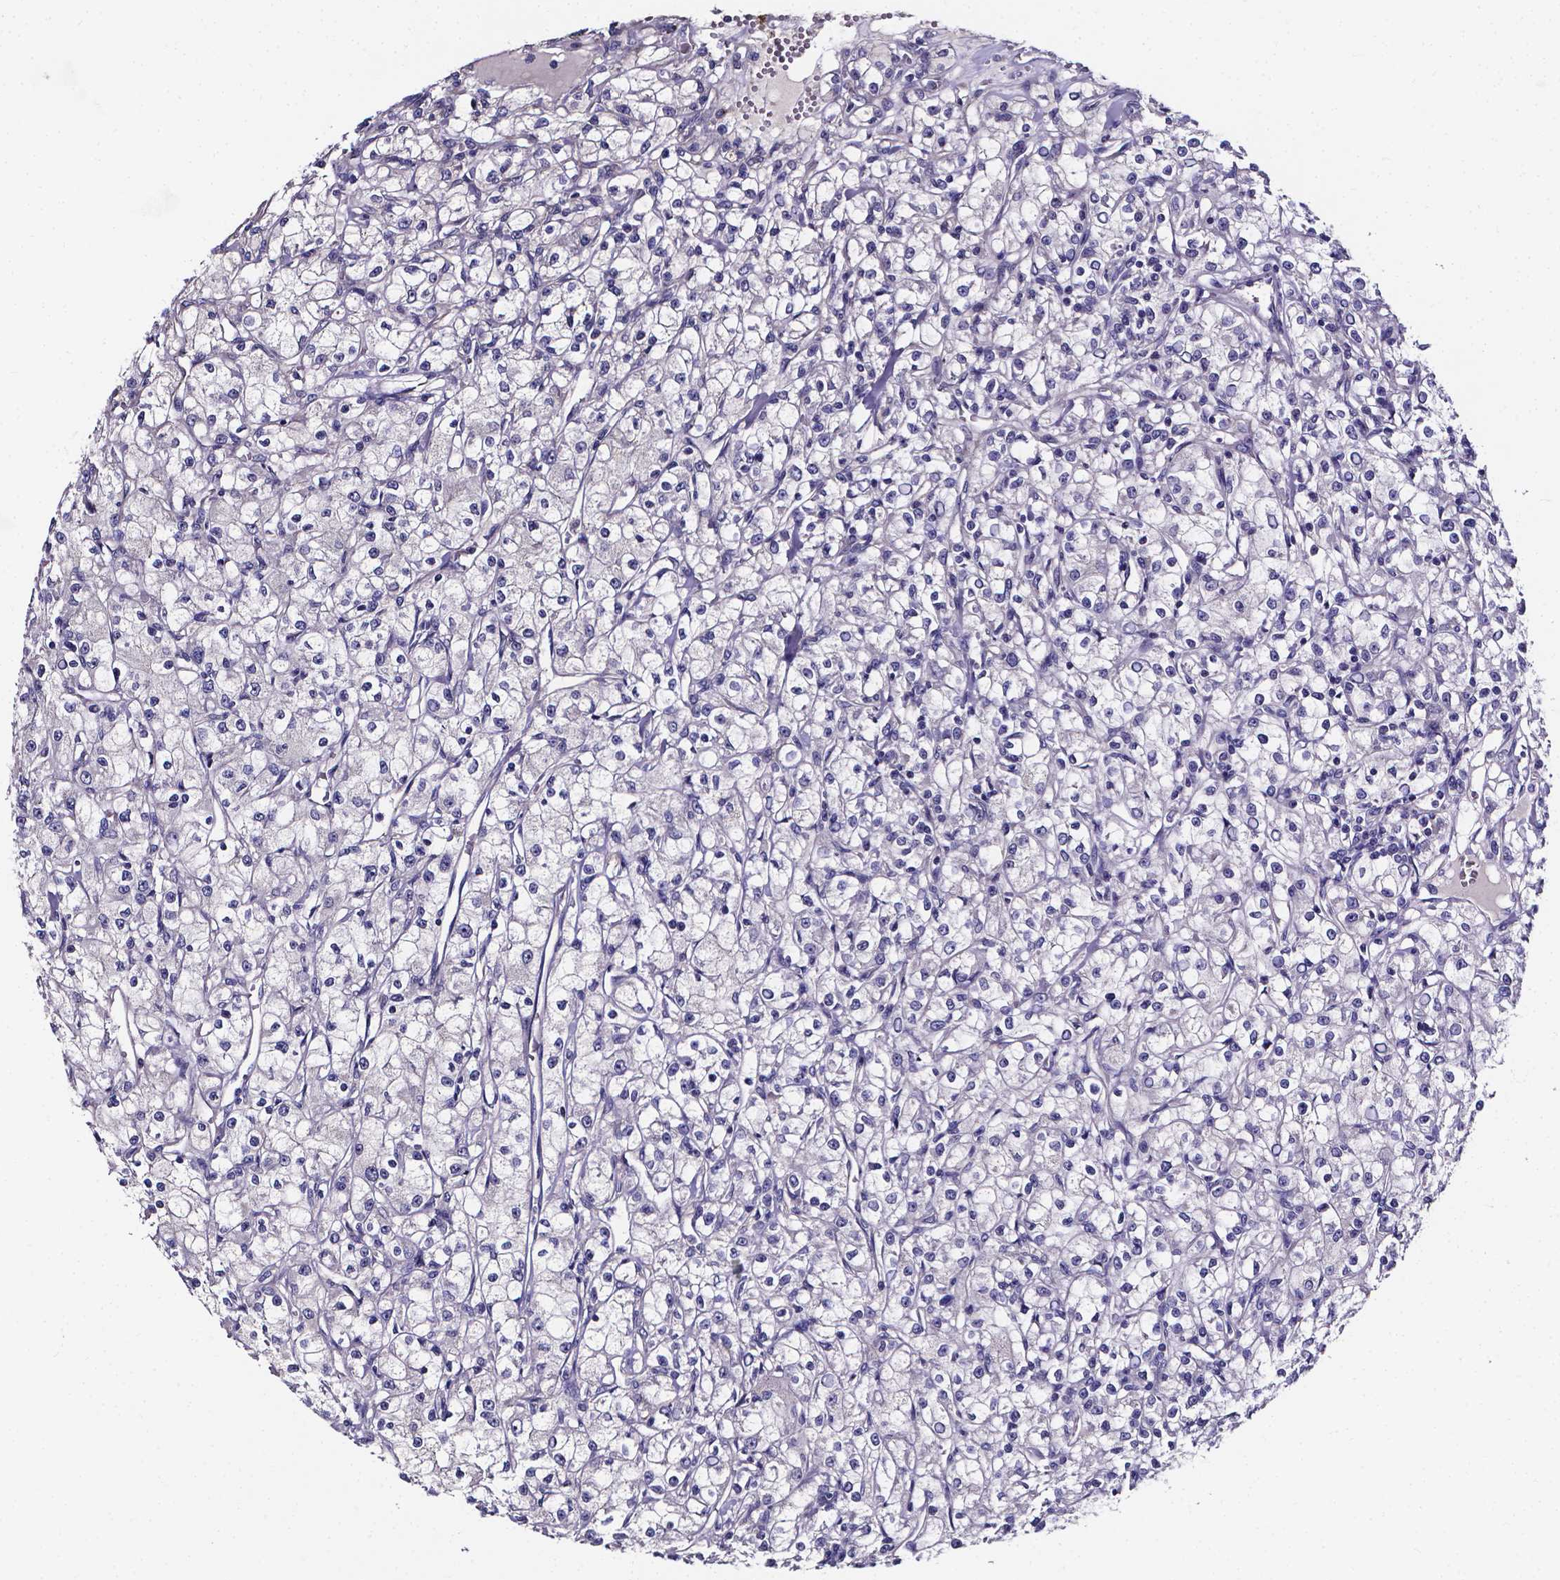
{"staining": {"intensity": "negative", "quantity": "none", "location": "none"}, "tissue": "renal cancer", "cell_type": "Tumor cells", "image_type": "cancer", "snomed": [{"axis": "morphology", "description": "Adenocarcinoma, NOS"}, {"axis": "topography", "description": "Kidney"}], "caption": "The photomicrograph displays no significant positivity in tumor cells of renal adenocarcinoma.", "gene": "CACNG8", "patient": {"sex": "female", "age": 59}}